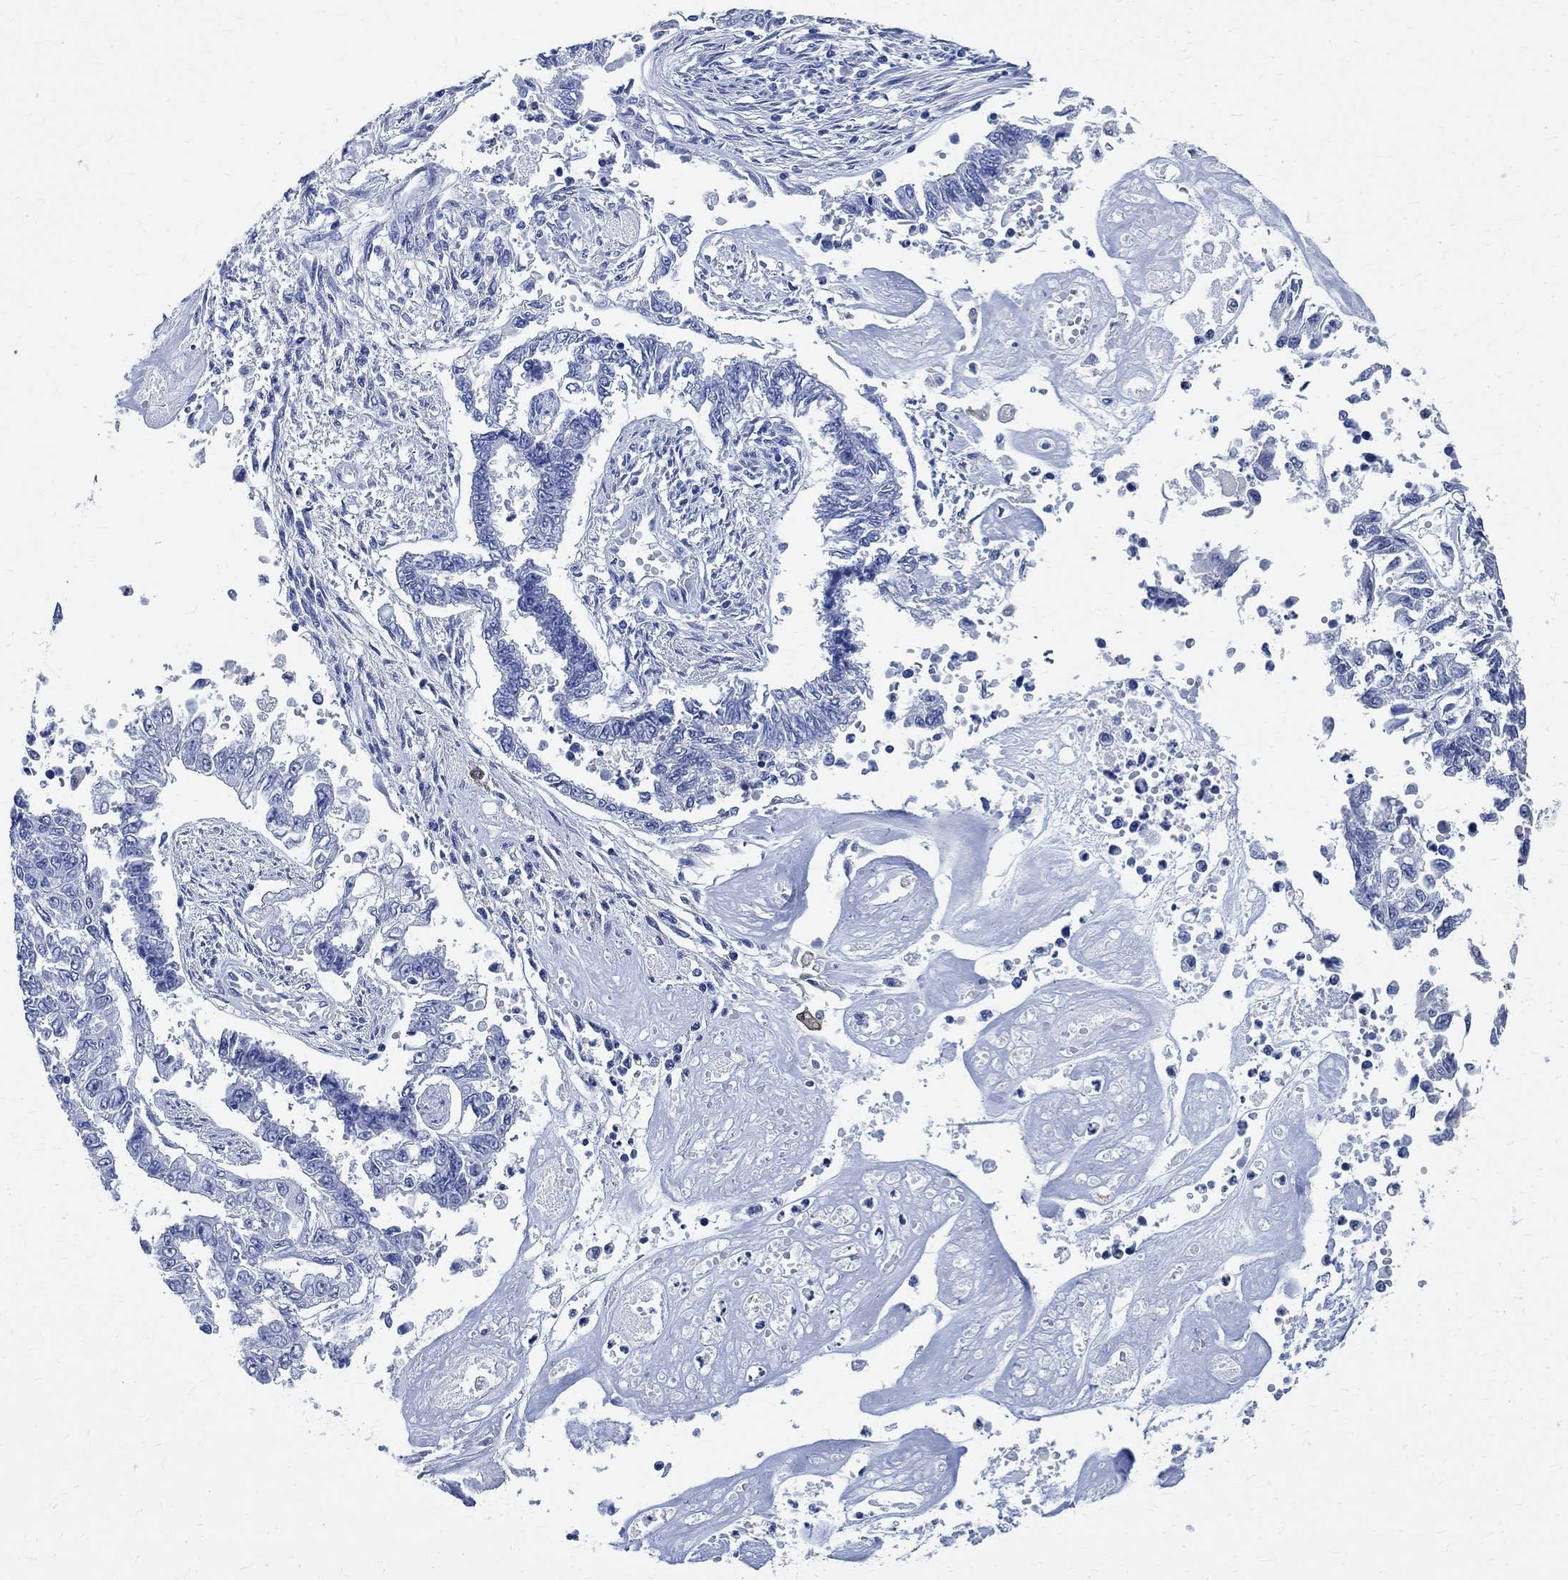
{"staining": {"intensity": "negative", "quantity": "none", "location": "none"}, "tissue": "endometrial cancer", "cell_type": "Tumor cells", "image_type": "cancer", "snomed": [{"axis": "morphology", "description": "Adenocarcinoma, NOS"}, {"axis": "topography", "description": "Uterus"}], "caption": "An image of adenocarcinoma (endometrial) stained for a protein reveals no brown staining in tumor cells.", "gene": "TMEM221", "patient": {"sex": "female", "age": 59}}